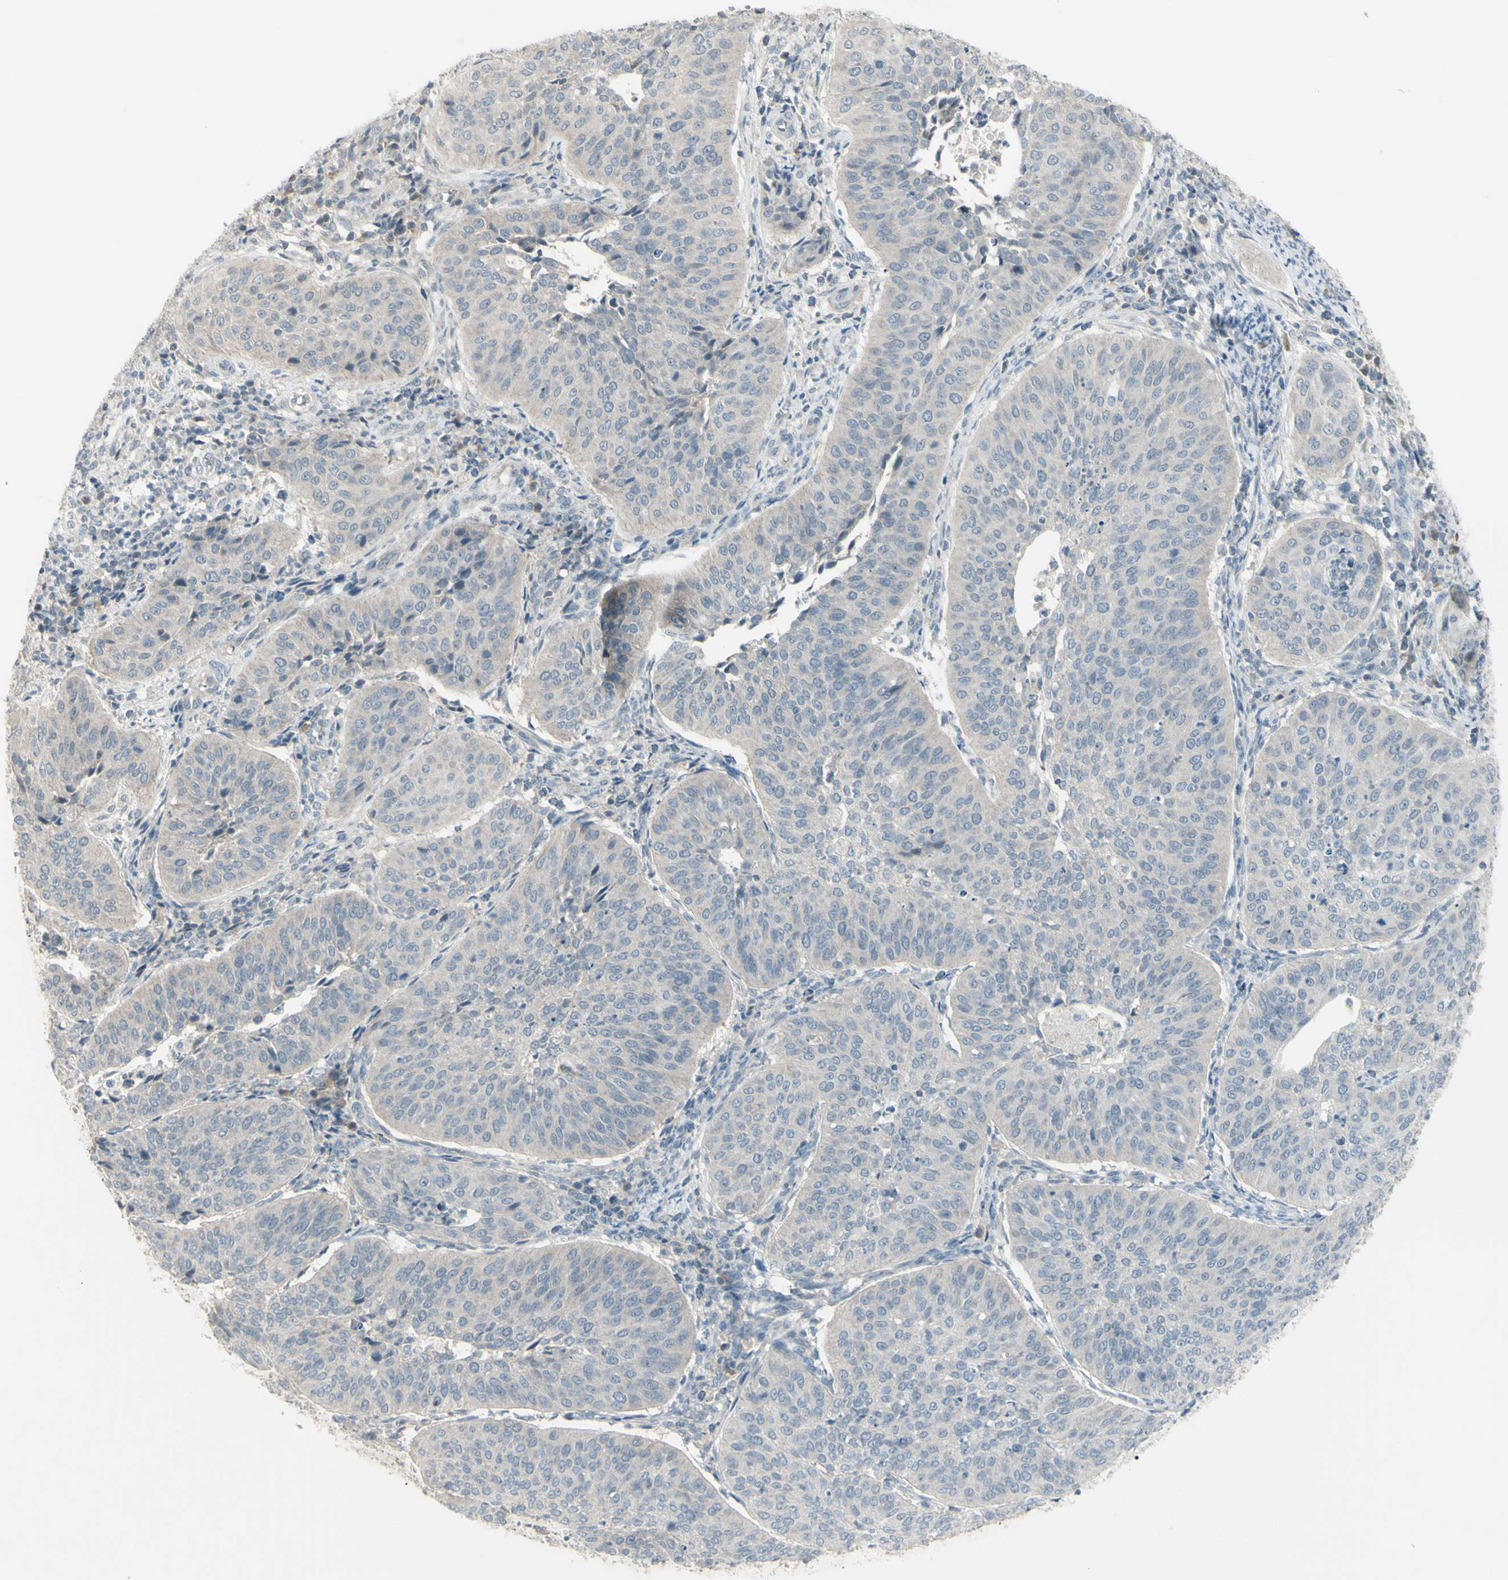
{"staining": {"intensity": "weak", "quantity": ">75%", "location": "cytoplasmic/membranous"}, "tissue": "cervical cancer", "cell_type": "Tumor cells", "image_type": "cancer", "snomed": [{"axis": "morphology", "description": "Normal tissue, NOS"}, {"axis": "morphology", "description": "Squamous cell carcinoma, NOS"}, {"axis": "topography", "description": "Cervix"}], "caption": "Immunohistochemistry histopathology image of human cervical squamous cell carcinoma stained for a protein (brown), which reveals low levels of weak cytoplasmic/membranous staining in approximately >75% of tumor cells.", "gene": "SH3GL2", "patient": {"sex": "female", "age": 39}}